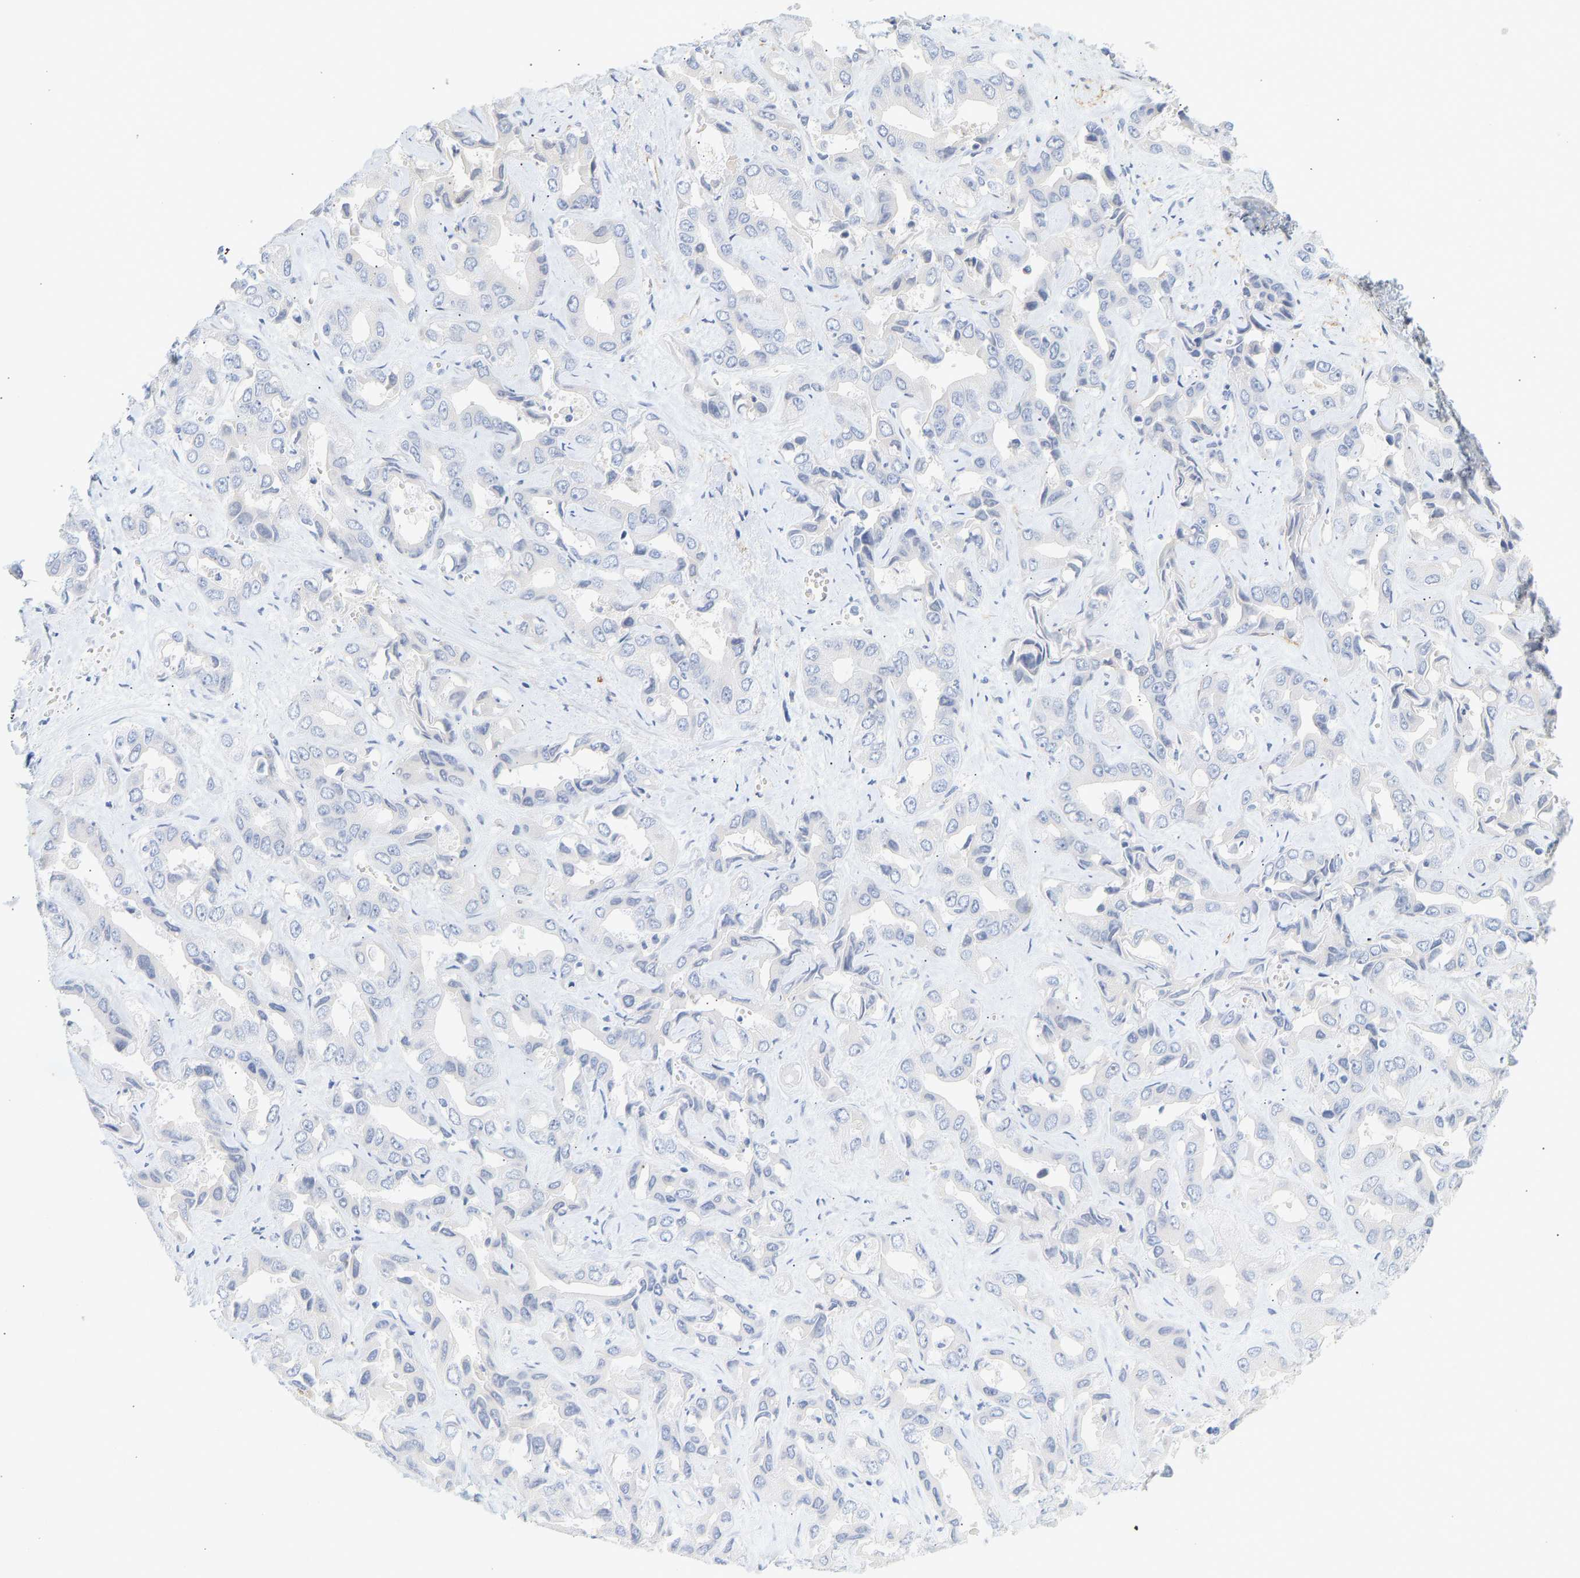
{"staining": {"intensity": "negative", "quantity": "none", "location": "none"}, "tissue": "liver cancer", "cell_type": "Tumor cells", "image_type": "cancer", "snomed": [{"axis": "morphology", "description": "Cholangiocarcinoma"}, {"axis": "topography", "description": "Liver"}], "caption": "This image is of liver cancer (cholangiocarcinoma) stained with immunohistochemistry (IHC) to label a protein in brown with the nuclei are counter-stained blue. There is no expression in tumor cells.", "gene": "BVES", "patient": {"sex": "female", "age": 52}}